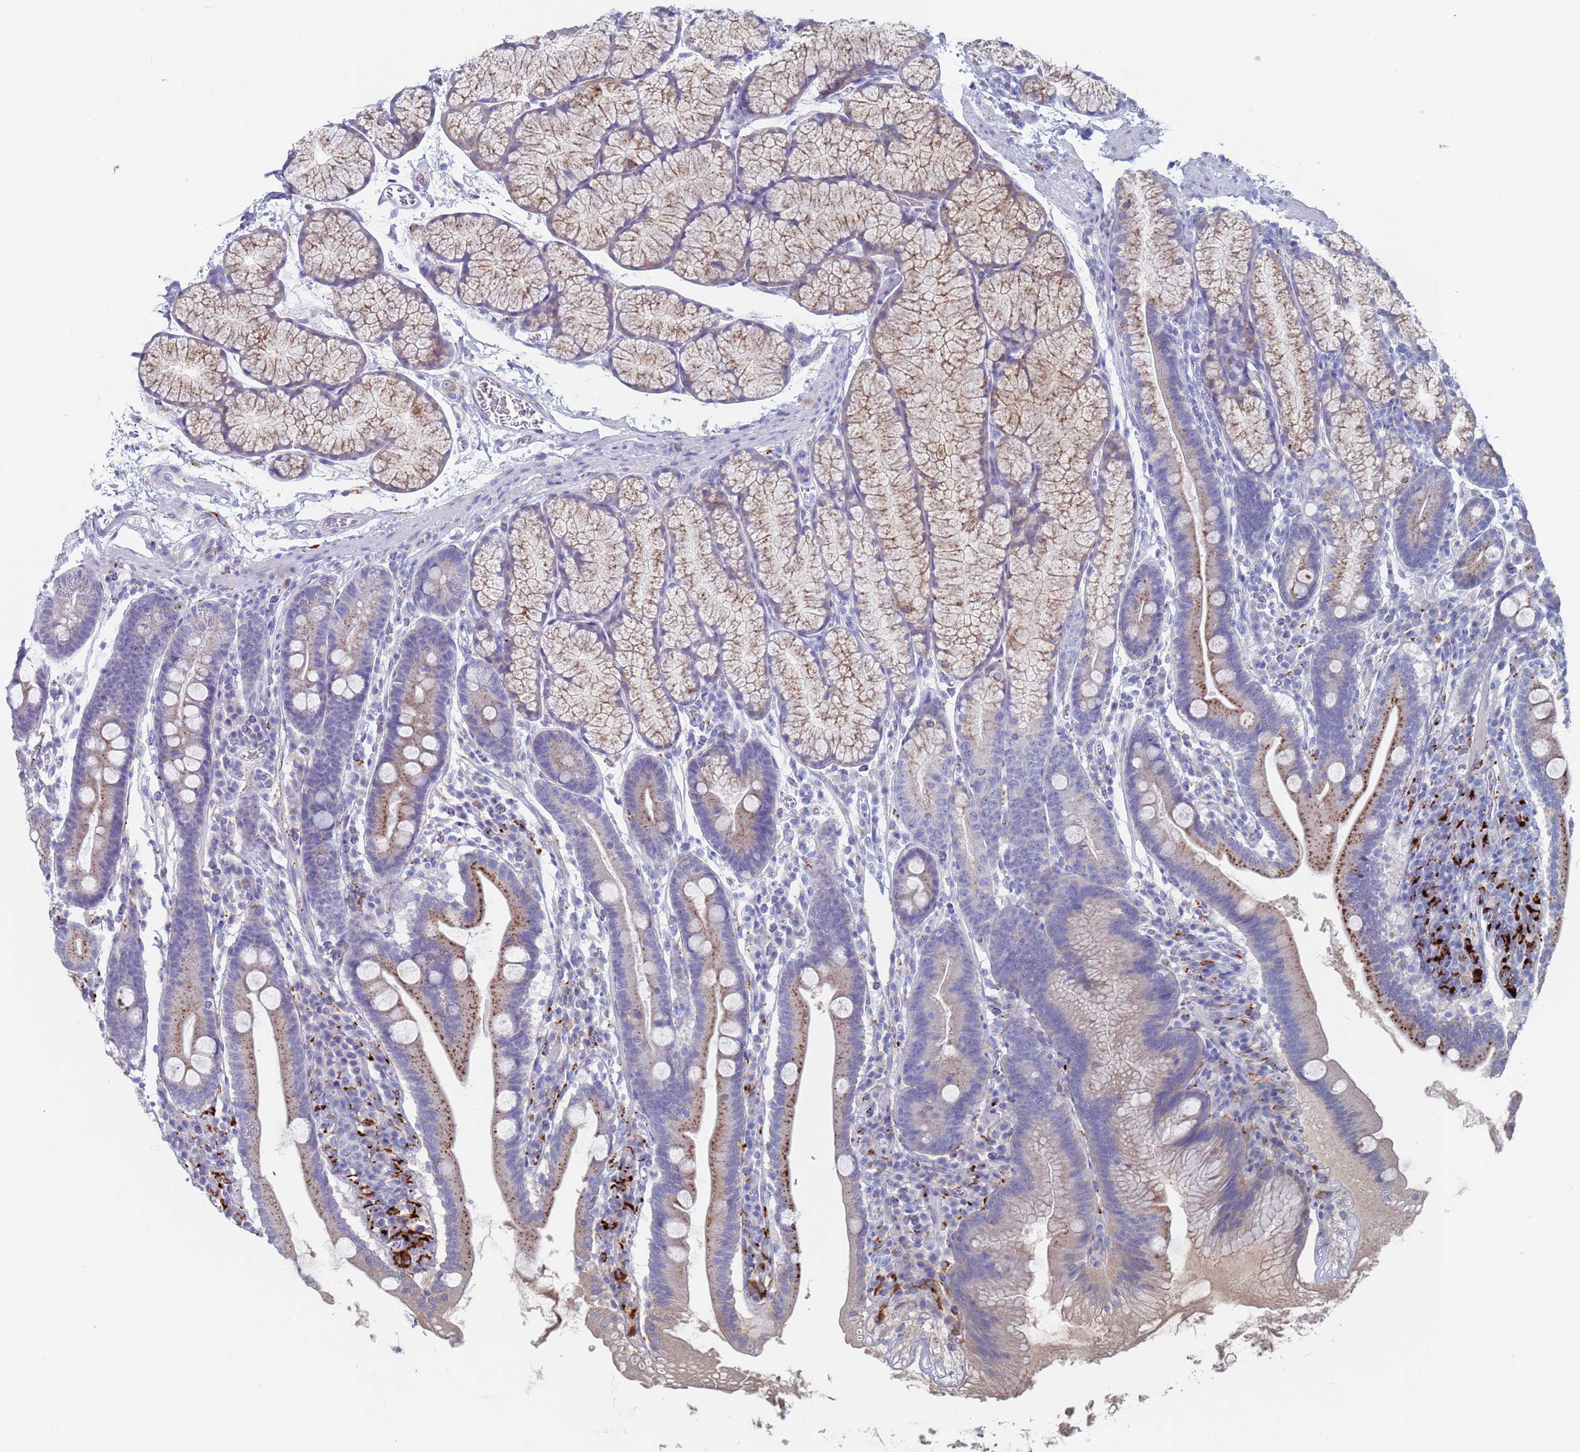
{"staining": {"intensity": "strong", "quantity": "25%-75%", "location": "cytoplasmic/membranous"}, "tissue": "duodenum", "cell_type": "Glandular cells", "image_type": "normal", "snomed": [{"axis": "morphology", "description": "Normal tissue, NOS"}, {"axis": "topography", "description": "Duodenum"}], "caption": "This image displays normal duodenum stained with immunohistochemistry (IHC) to label a protein in brown. The cytoplasmic/membranous of glandular cells show strong positivity for the protein. Nuclei are counter-stained blue.", "gene": "FUCA1", "patient": {"sex": "male", "age": 35}}